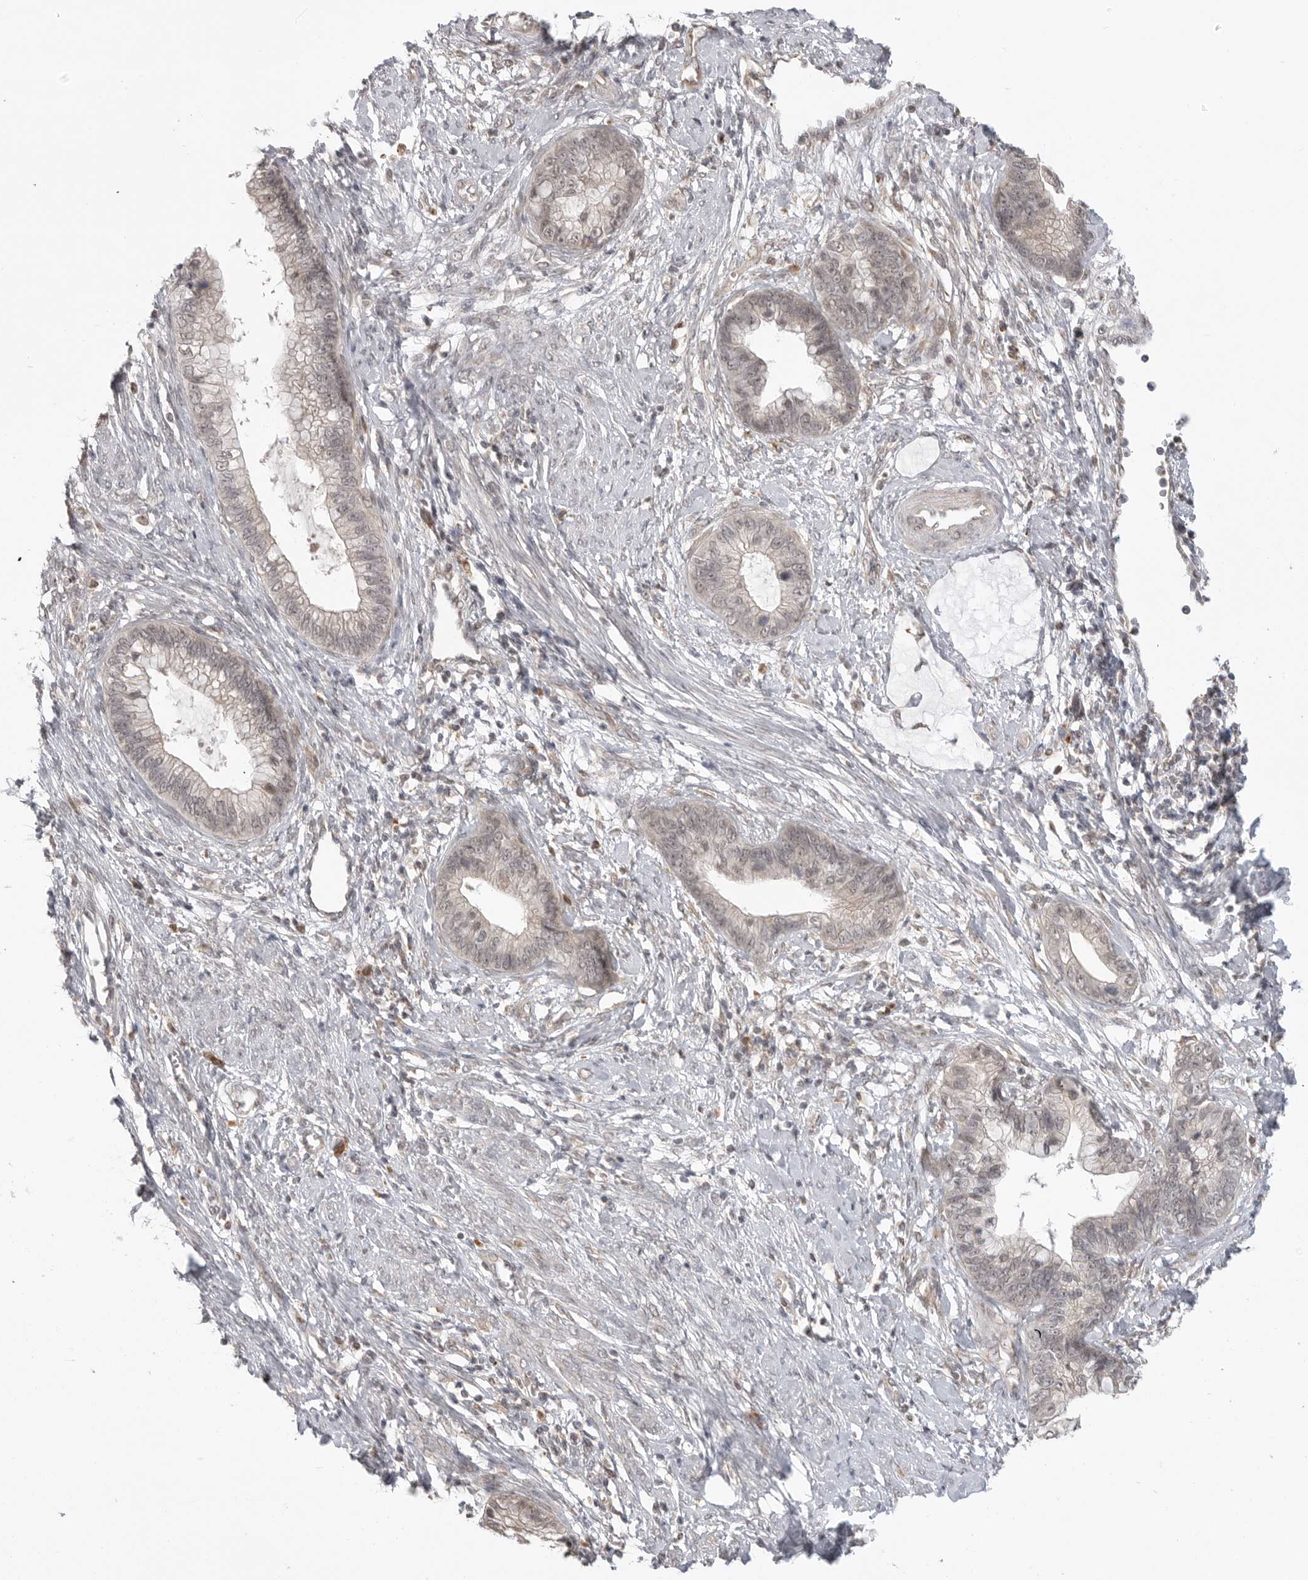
{"staining": {"intensity": "weak", "quantity": "<25%", "location": "nuclear"}, "tissue": "cervical cancer", "cell_type": "Tumor cells", "image_type": "cancer", "snomed": [{"axis": "morphology", "description": "Adenocarcinoma, NOS"}, {"axis": "topography", "description": "Cervix"}], "caption": "IHC photomicrograph of neoplastic tissue: human cervical cancer stained with DAB displays no significant protein positivity in tumor cells.", "gene": "KALRN", "patient": {"sex": "female", "age": 44}}